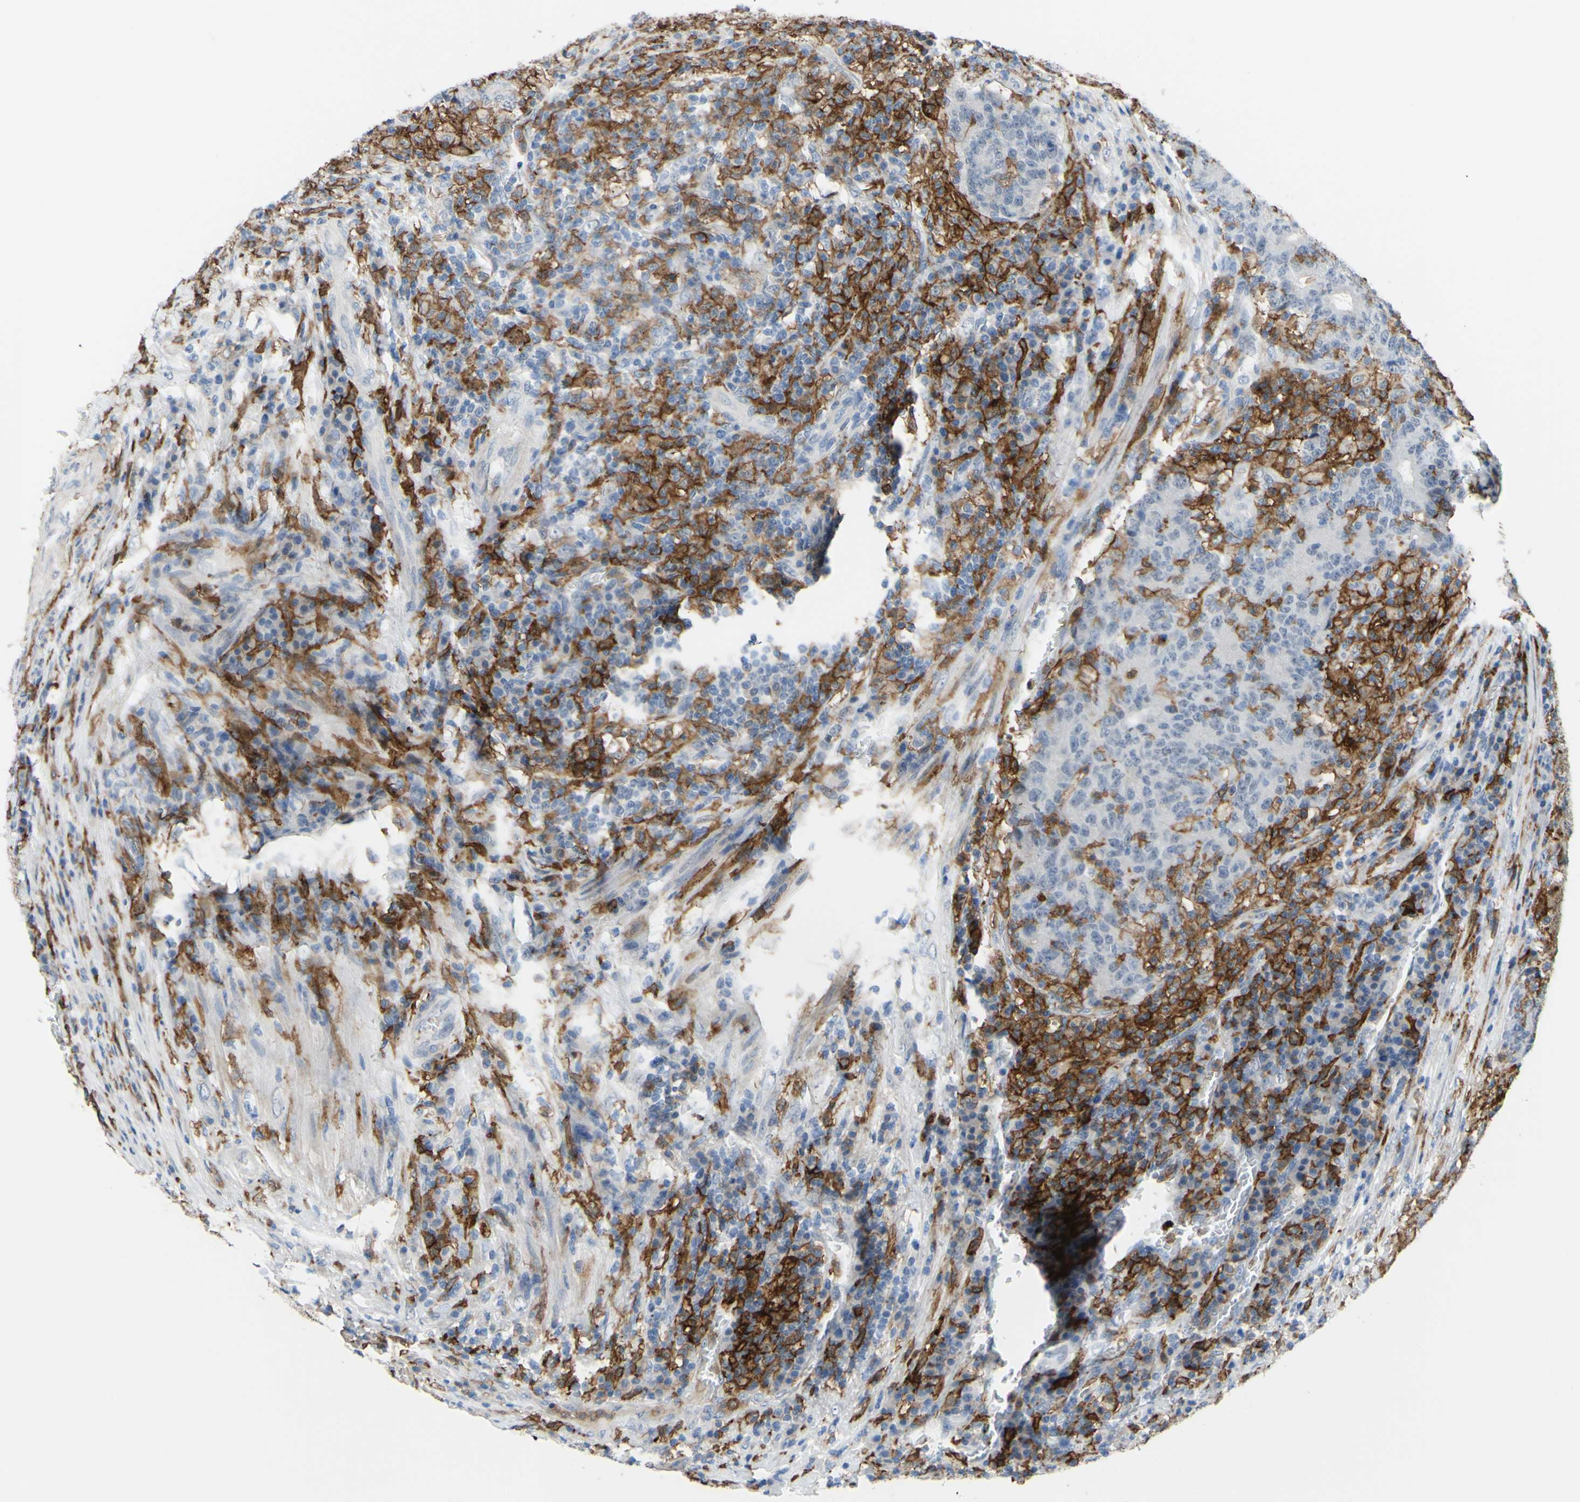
{"staining": {"intensity": "negative", "quantity": "none", "location": "none"}, "tissue": "colorectal cancer", "cell_type": "Tumor cells", "image_type": "cancer", "snomed": [{"axis": "morphology", "description": "Normal tissue, NOS"}, {"axis": "morphology", "description": "Adenocarcinoma, NOS"}, {"axis": "topography", "description": "Colon"}], "caption": "Human colorectal adenocarcinoma stained for a protein using IHC shows no staining in tumor cells.", "gene": "FCGR2A", "patient": {"sex": "female", "age": 75}}